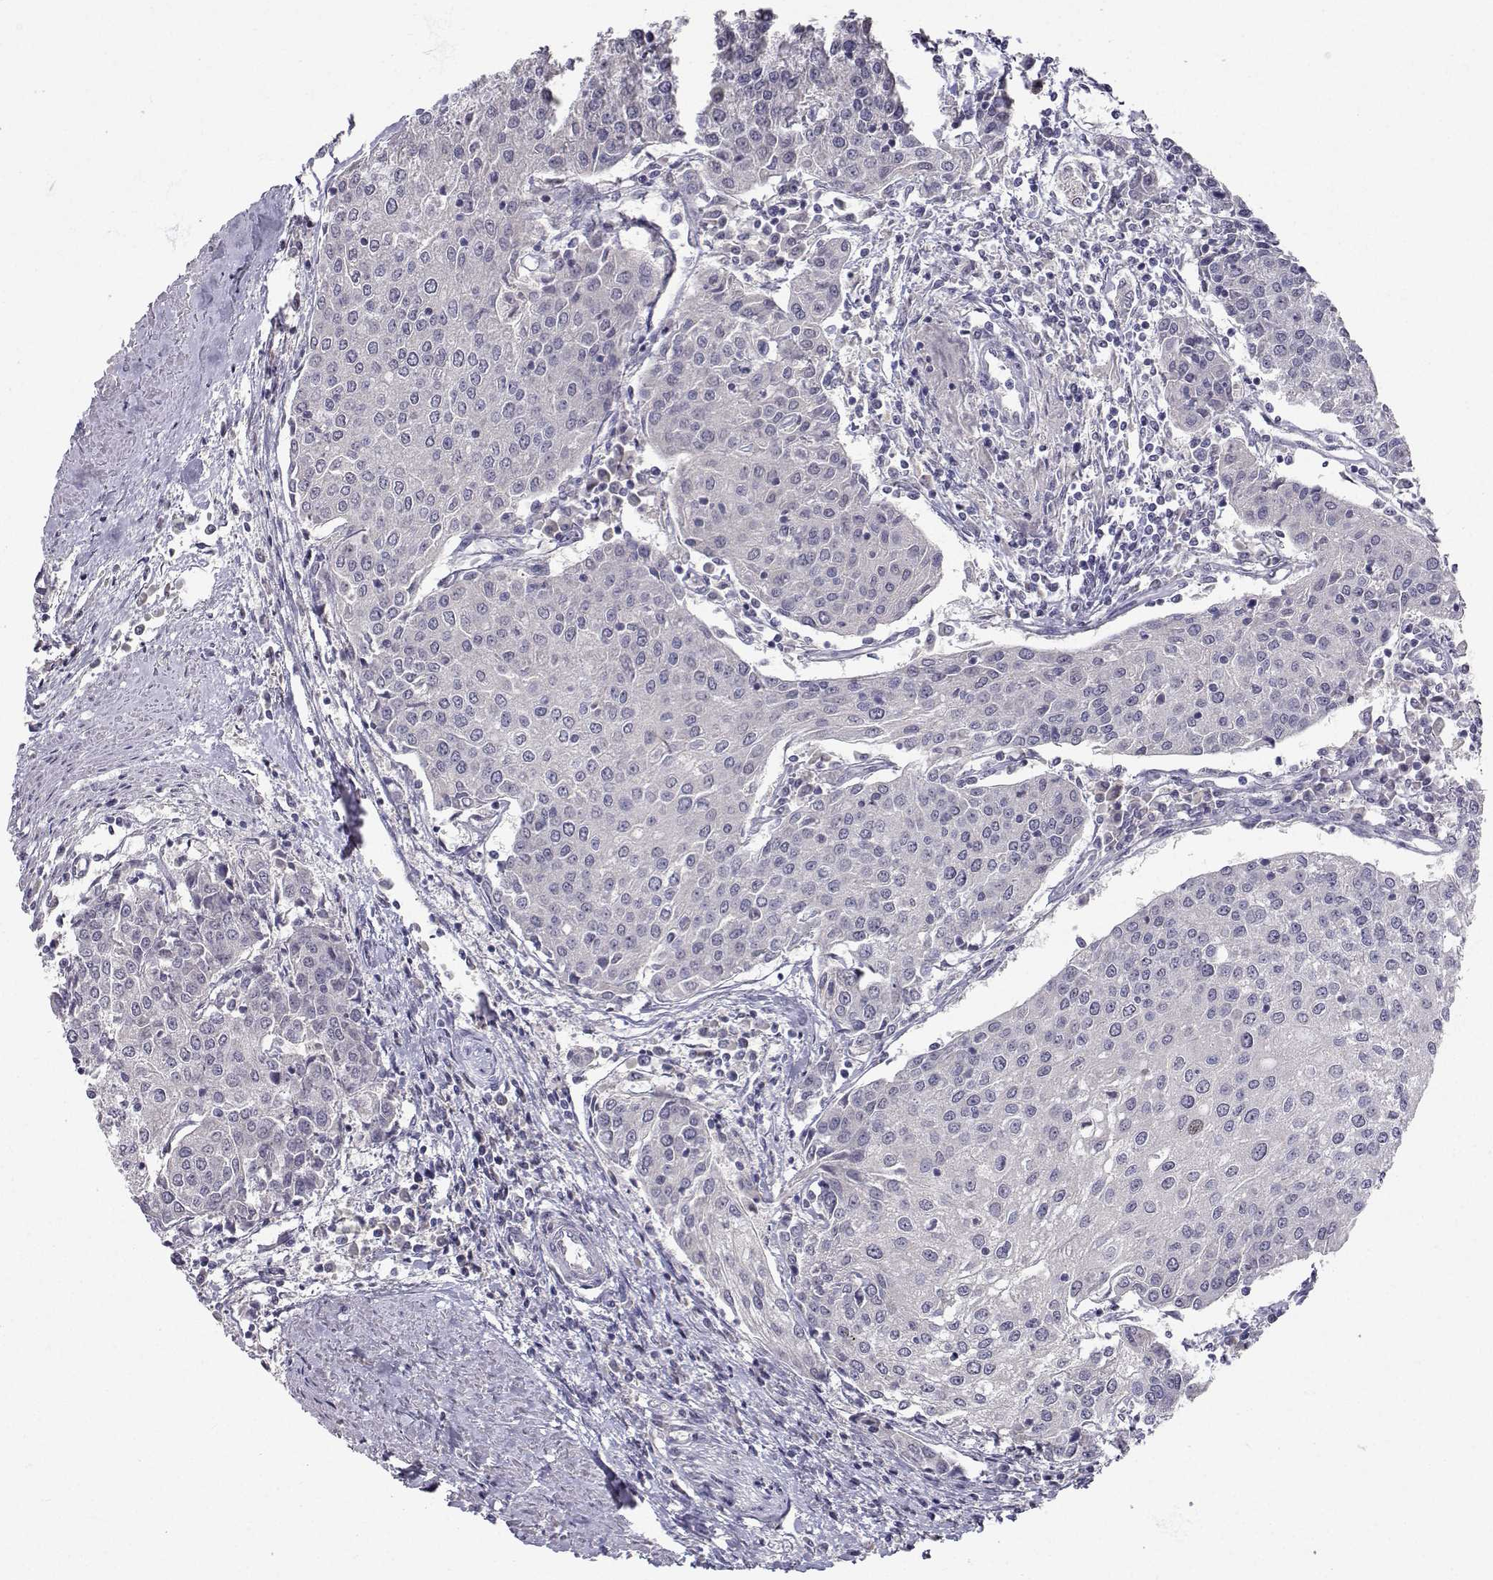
{"staining": {"intensity": "negative", "quantity": "none", "location": "none"}, "tissue": "urothelial cancer", "cell_type": "Tumor cells", "image_type": "cancer", "snomed": [{"axis": "morphology", "description": "Urothelial carcinoma, High grade"}, {"axis": "topography", "description": "Urinary bladder"}], "caption": "Immunohistochemical staining of human urothelial cancer shows no significant expression in tumor cells.", "gene": "SLC6A3", "patient": {"sex": "female", "age": 85}}